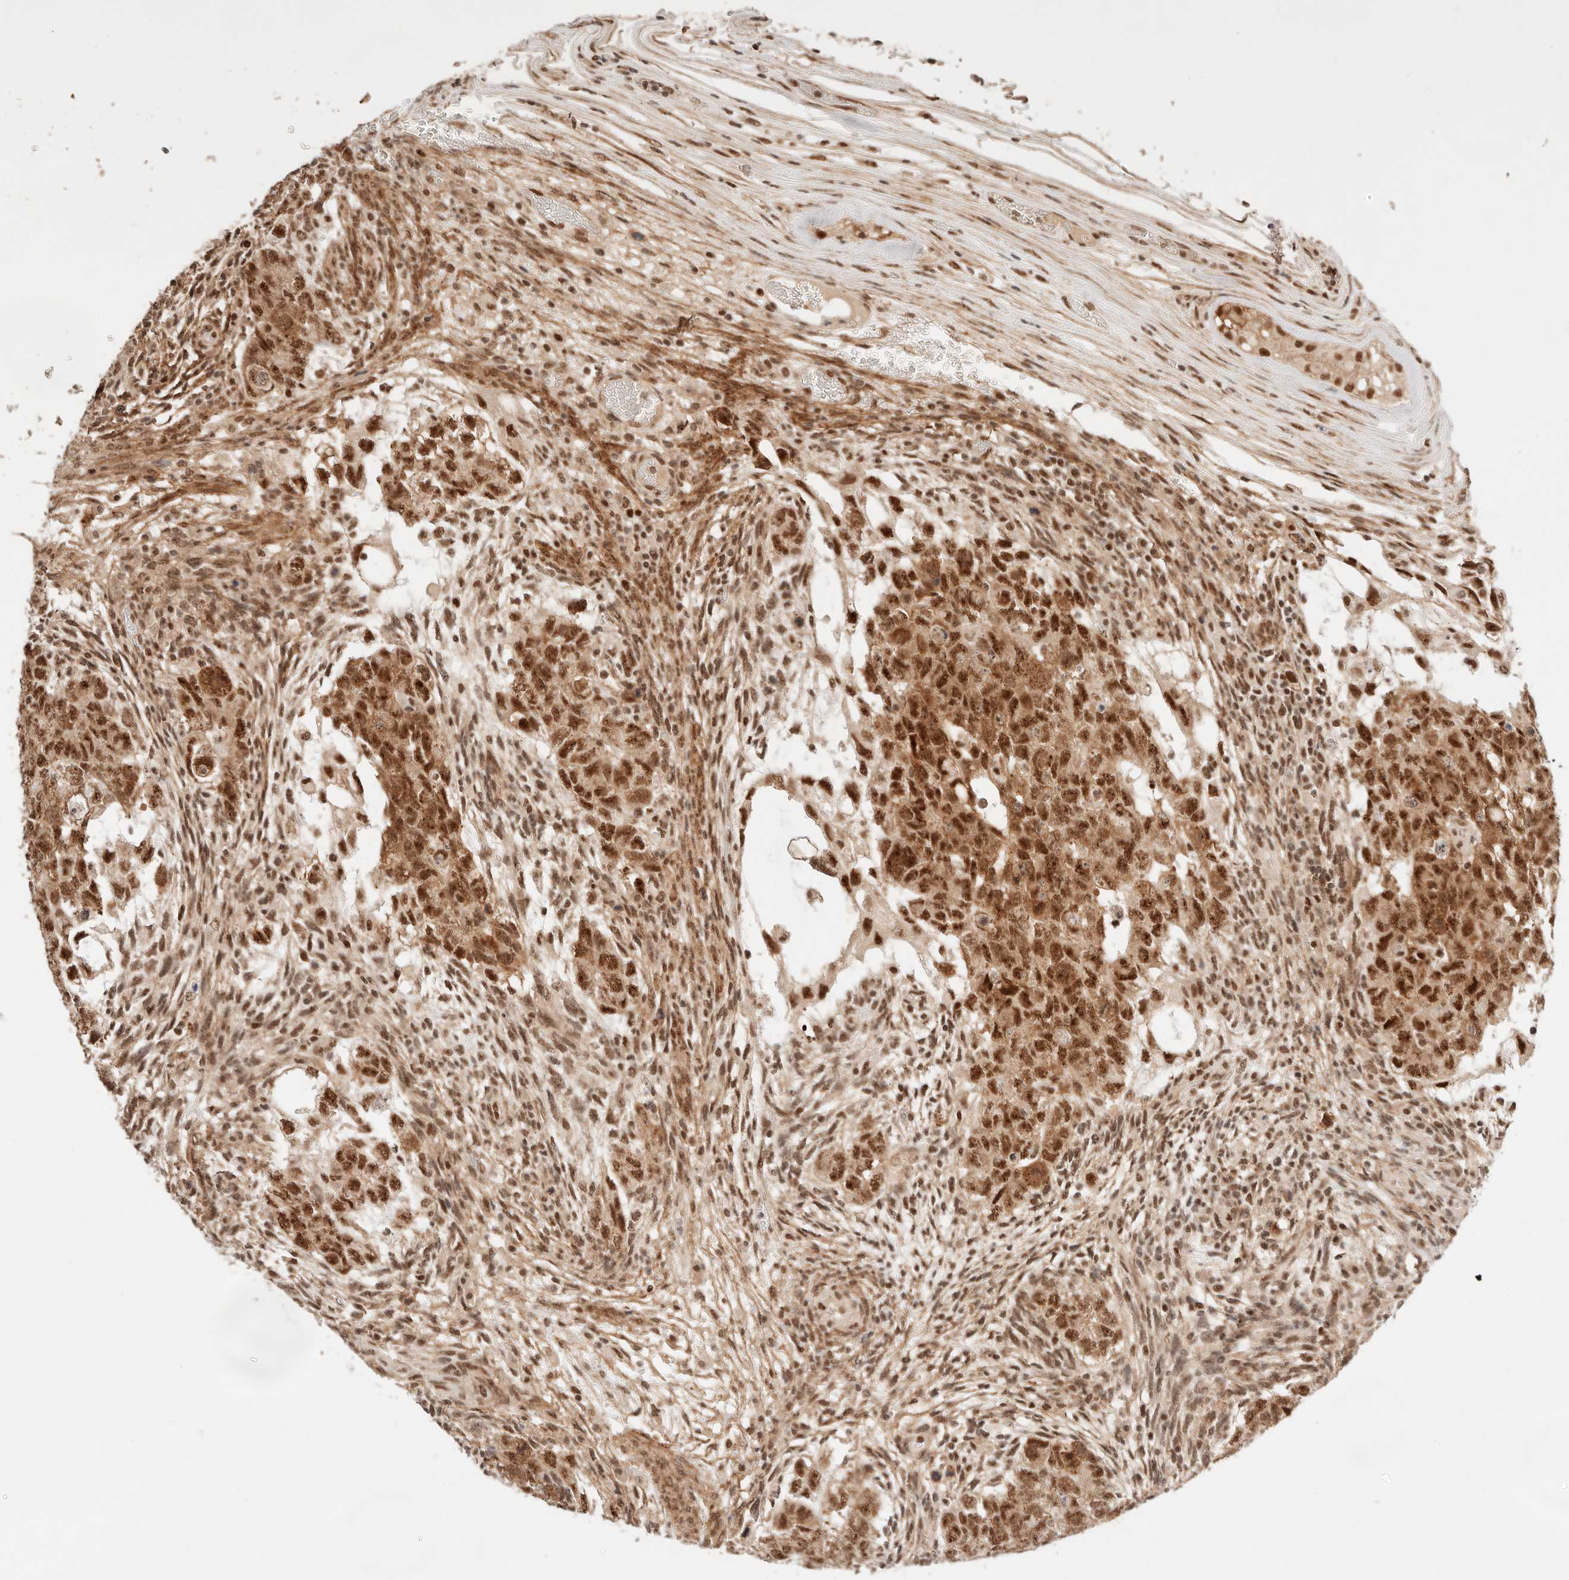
{"staining": {"intensity": "strong", "quantity": ">75%", "location": "nuclear"}, "tissue": "testis cancer", "cell_type": "Tumor cells", "image_type": "cancer", "snomed": [{"axis": "morphology", "description": "Normal tissue, NOS"}, {"axis": "morphology", "description": "Carcinoma, Embryonal, NOS"}, {"axis": "topography", "description": "Testis"}], "caption": "Immunohistochemical staining of human testis cancer (embryonal carcinoma) shows high levels of strong nuclear protein positivity in about >75% of tumor cells.", "gene": "GTF2E2", "patient": {"sex": "male", "age": 36}}